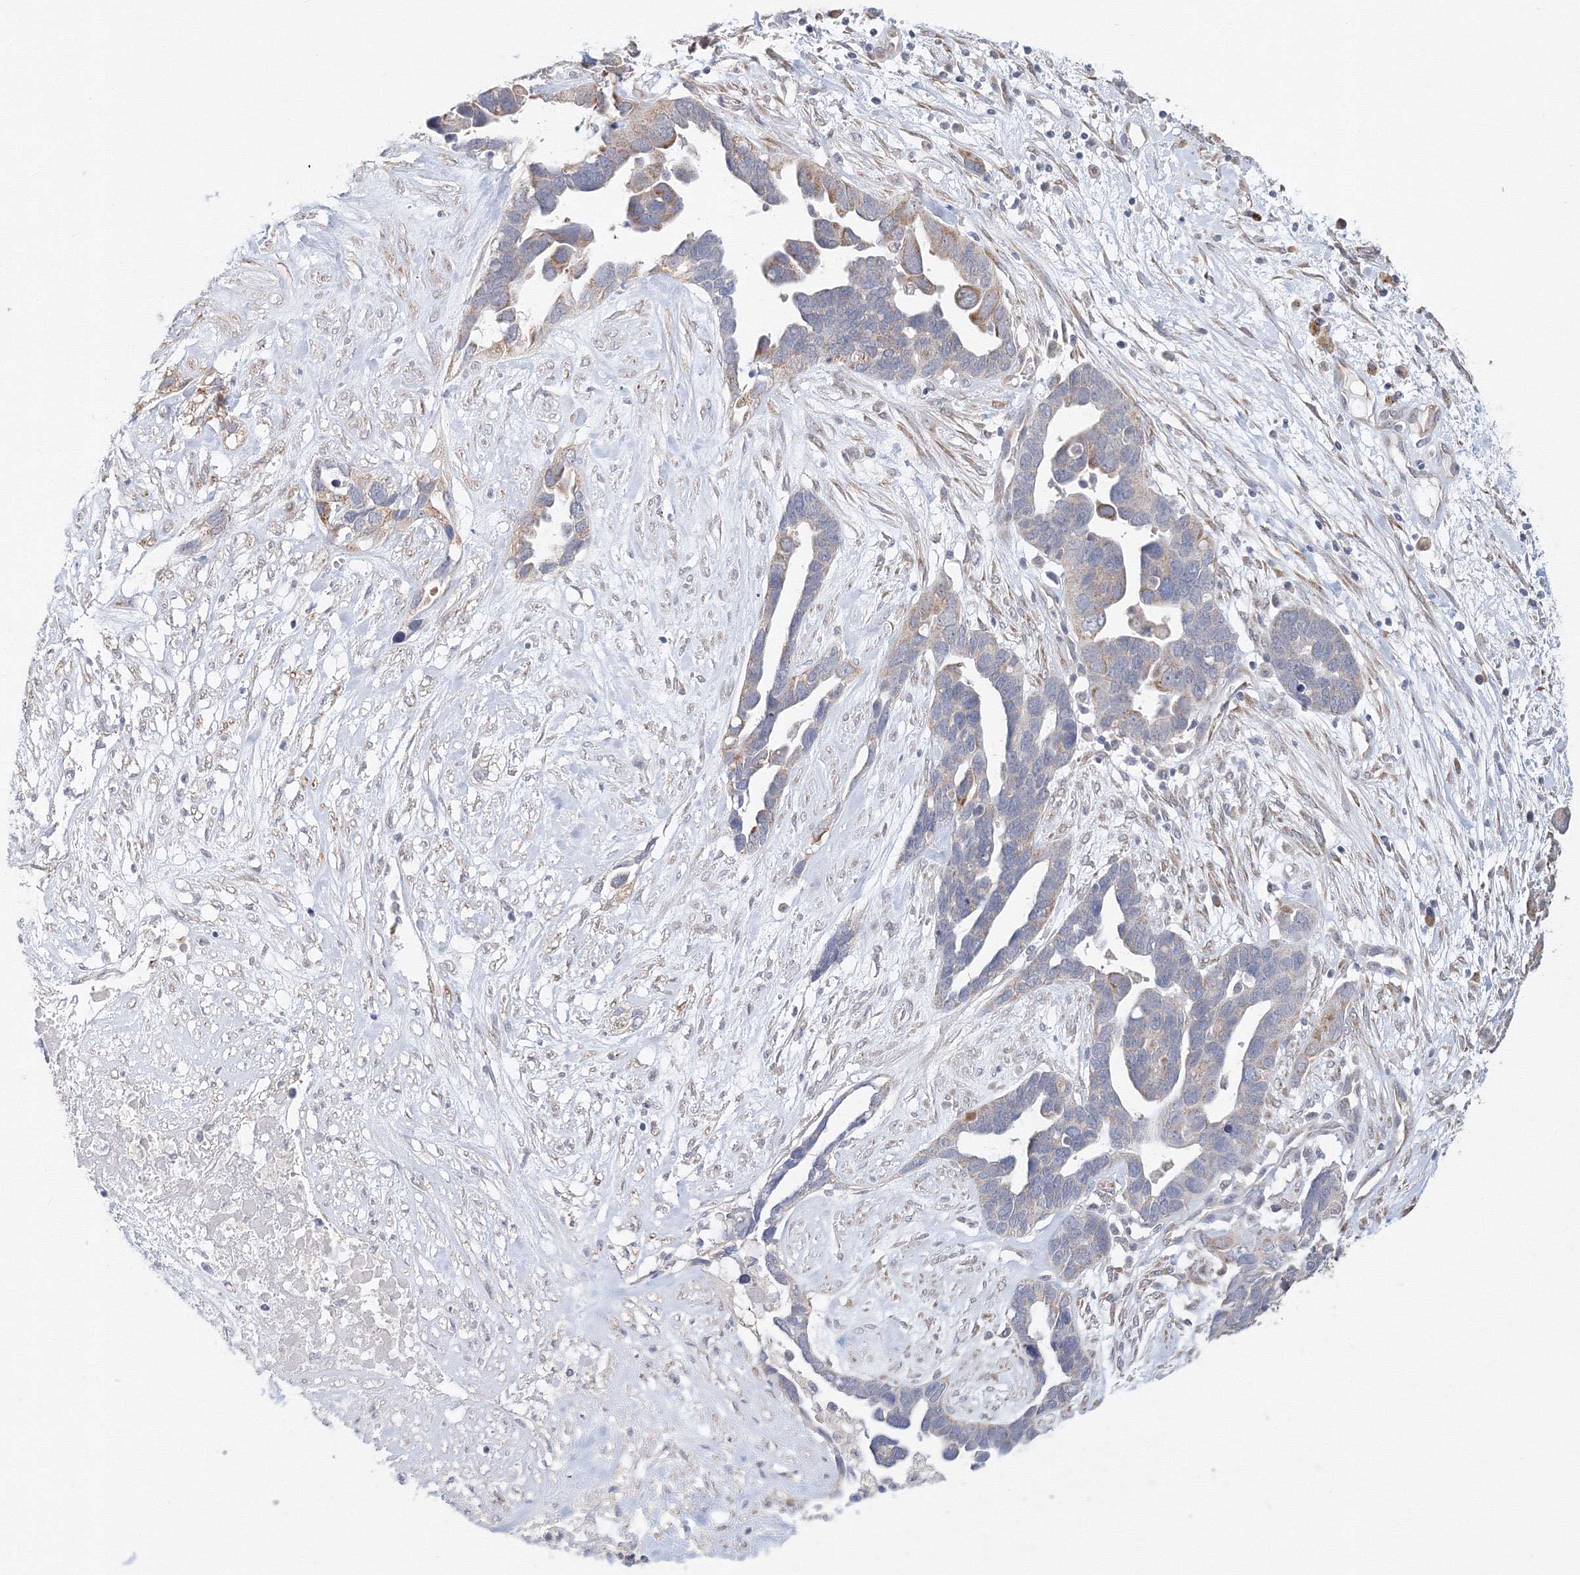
{"staining": {"intensity": "weak", "quantity": "<25%", "location": "cytoplasmic/membranous"}, "tissue": "ovarian cancer", "cell_type": "Tumor cells", "image_type": "cancer", "snomed": [{"axis": "morphology", "description": "Cystadenocarcinoma, serous, NOS"}, {"axis": "topography", "description": "Ovary"}], "caption": "Image shows no protein positivity in tumor cells of serous cystadenocarcinoma (ovarian) tissue.", "gene": "DHRS12", "patient": {"sex": "female", "age": 54}}